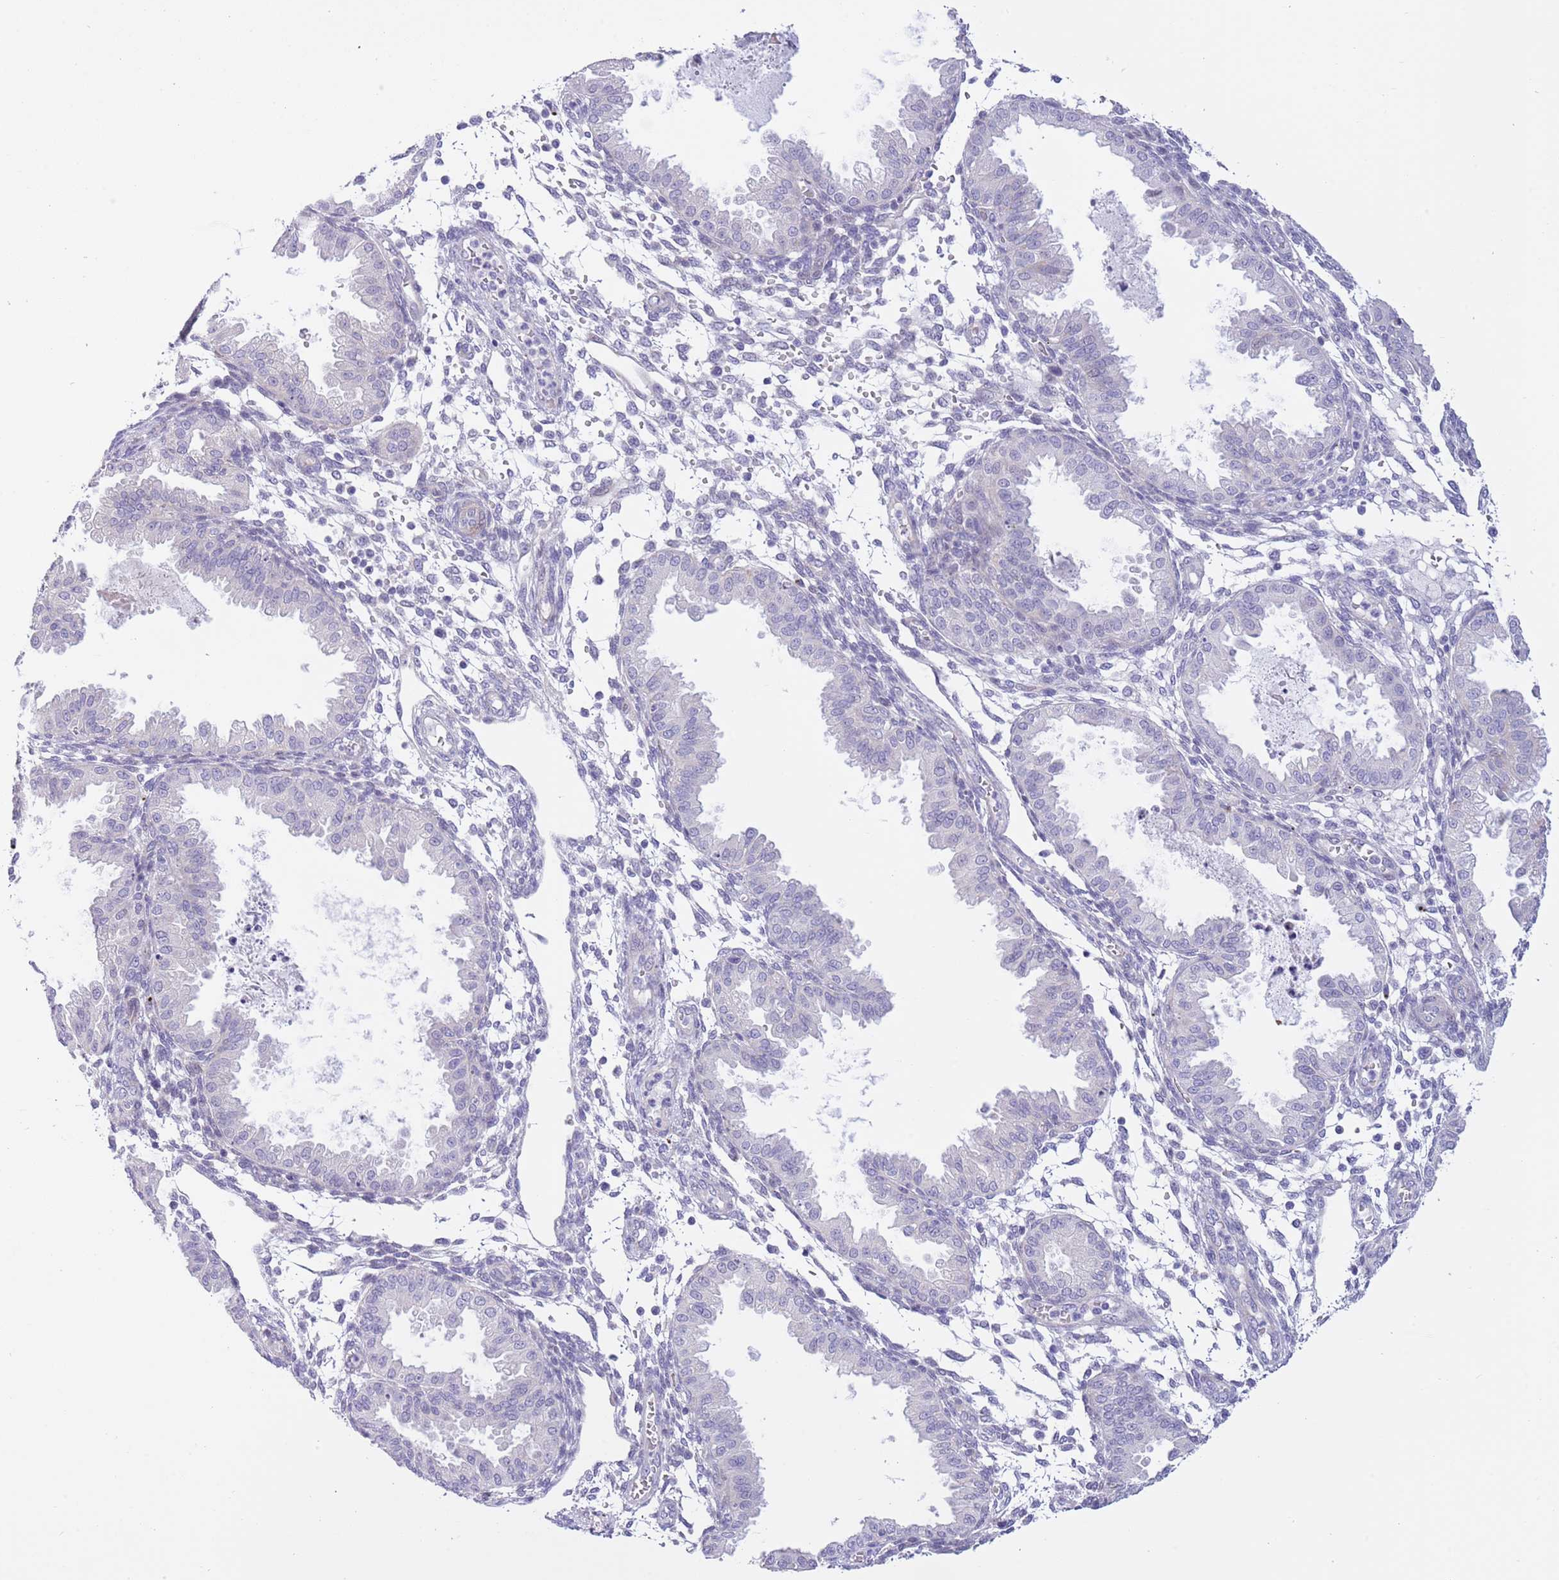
{"staining": {"intensity": "negative", "quantity": "none", "location": "none"}, "tissue": "endometrium", "cell_type": "Cells in endometrial stroma", "image_type": "normal", "snomed": [{"axis": "morphology", "description": "Normal tissue, NOS"}, {"axis": "topography", "description": "Endometrium"}], "caption": "Cells in endometrial stroma are negative for protein expression in normal human endometrium. (IHC, brightfield microscopy, high magnification).", "gene": "NET1", "patient": {"sex": "female", "age": 33}}